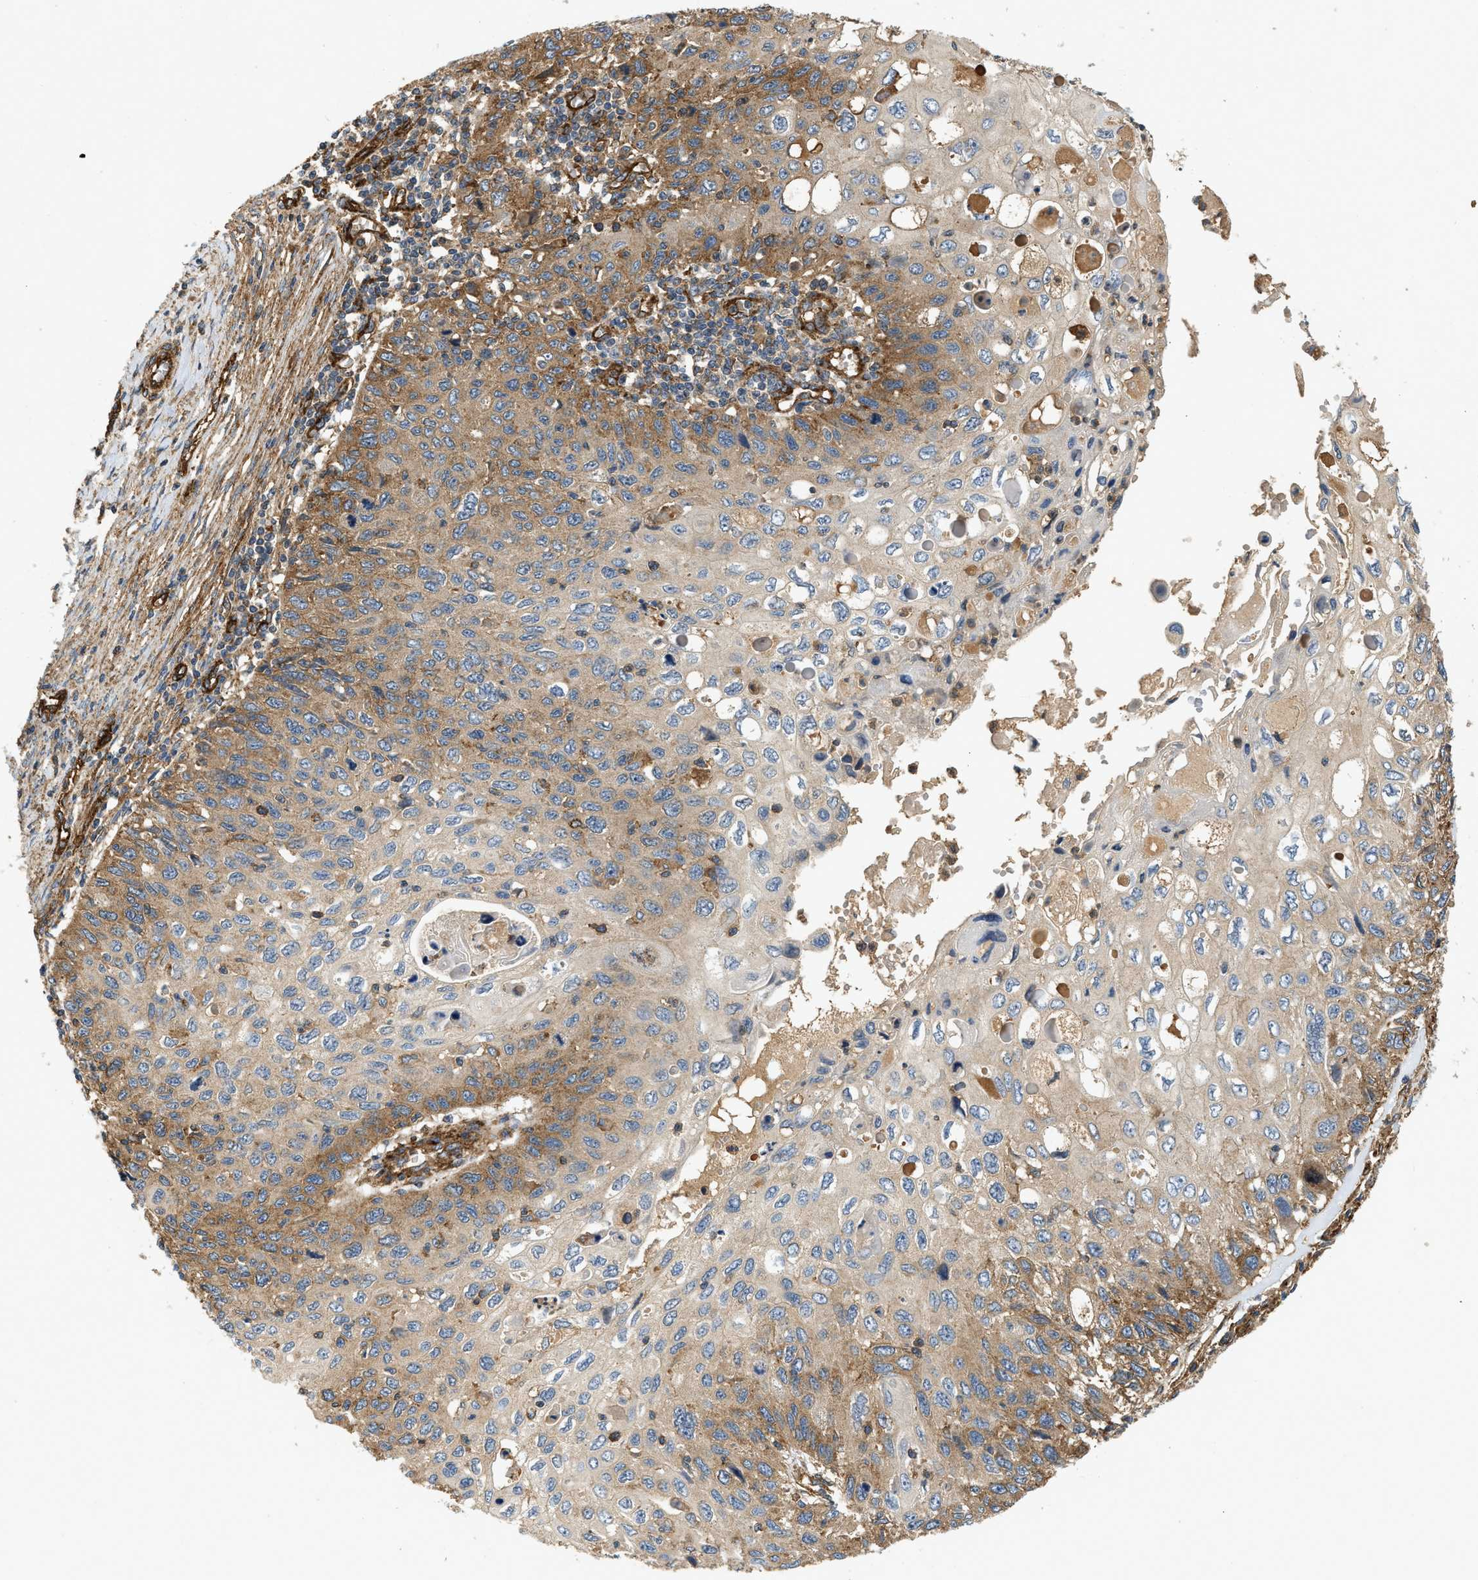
{"staining": {"intensity": "moderate", "quantity": "25%-75%", "location": "cytoplasmic/membranous"}, "tissue": "cervical cancer", "cell_type": "Tumor cells", "image_type": "cancer", "snomed": [{"axis": "morphology", "description": "Squamous cell carcinoma, NOS"}, {"axis": "topography", "description": "Cervix"}], "caption": "Protein staining demonstrates moderate cytoplasmic/membranous staining in approximately 25%-75% of tumor cells in cervical squamous cell carcinoma.", "gene": "HIP1", "patient": {"sex": "female", "age": 70}}